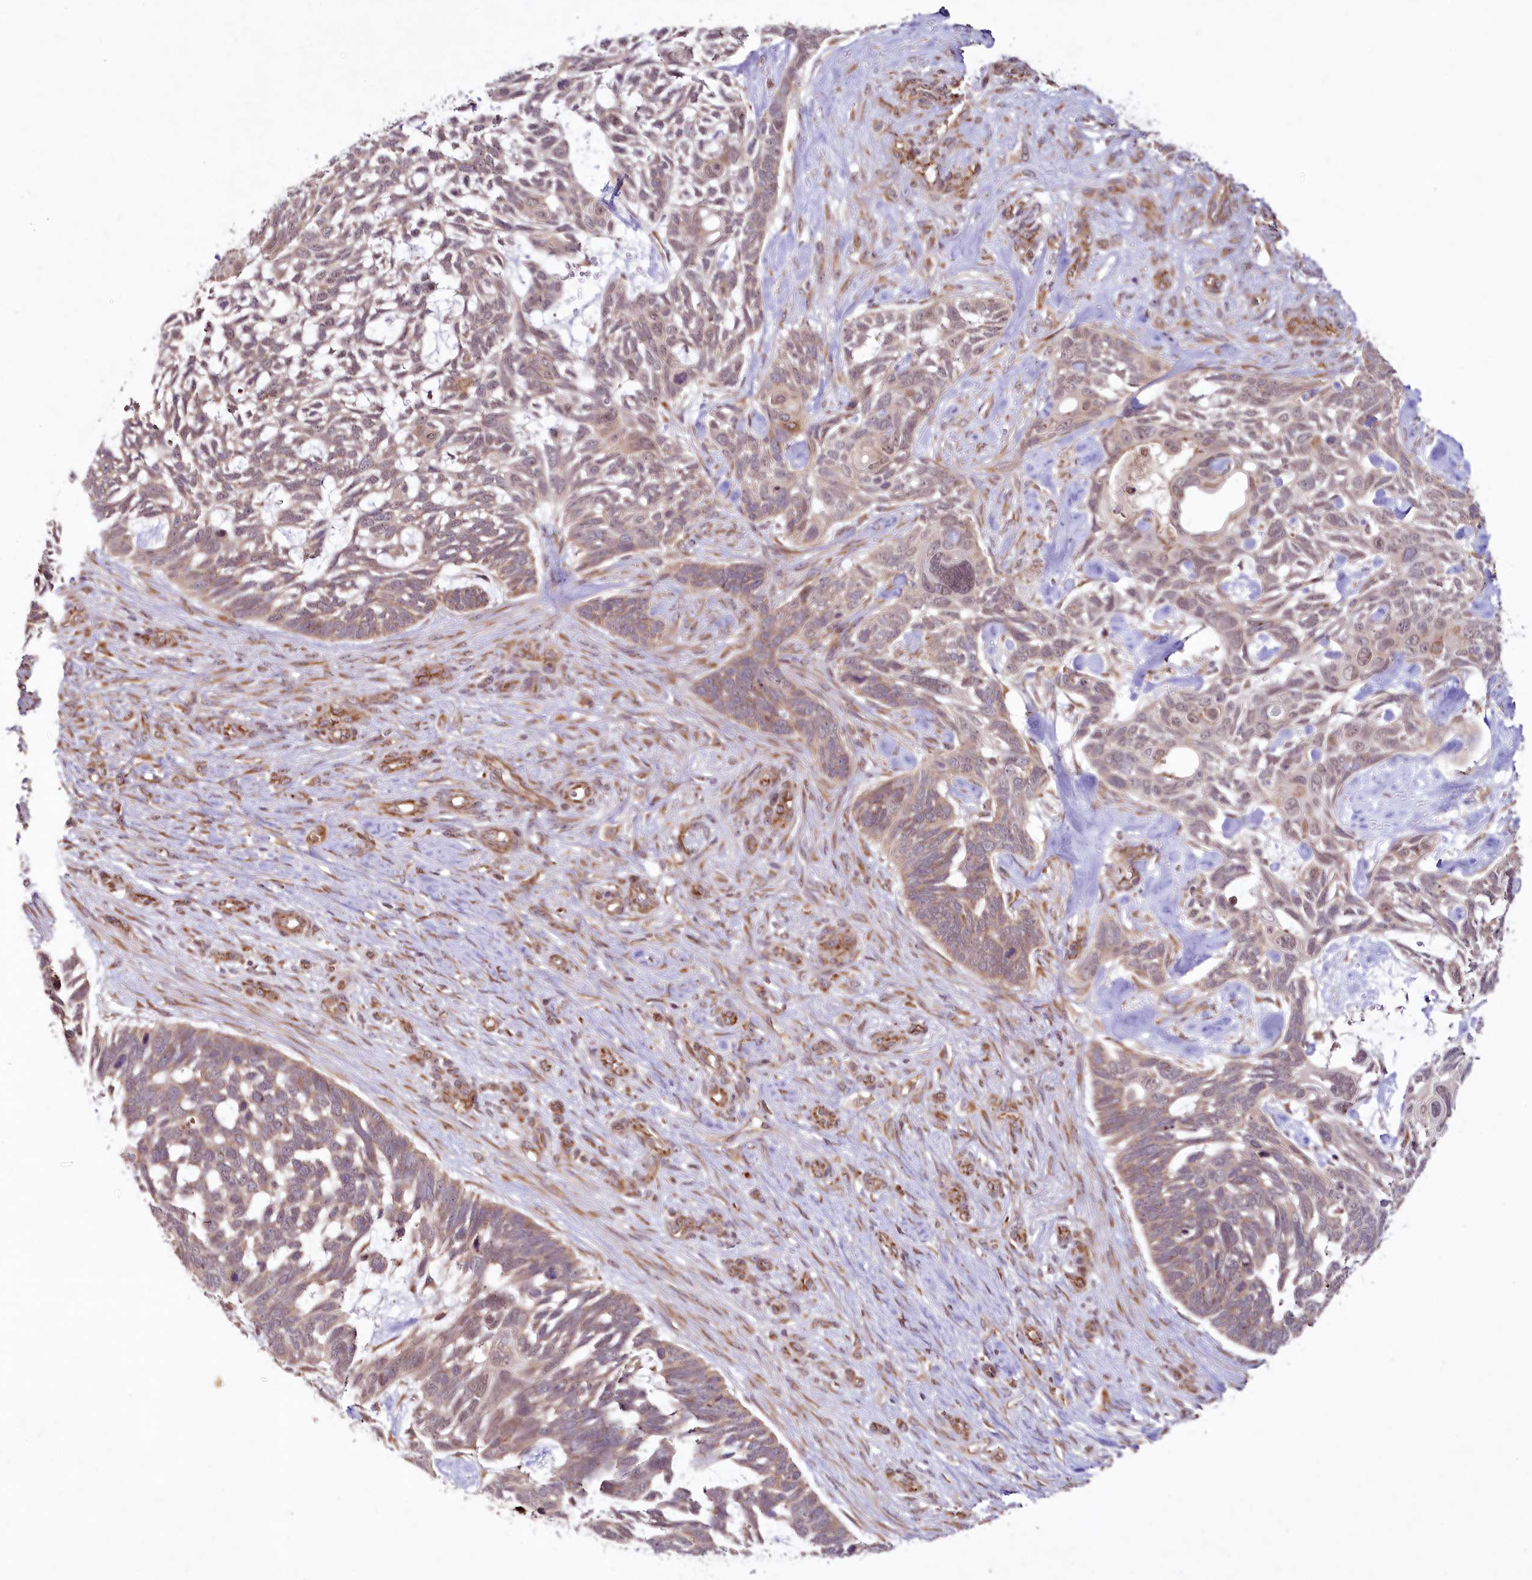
{"staining": {"intensity": "weak", "quantity": ">75%", "location": "cytoplasmic/membranous,nuclear"}, "tissue": "skin cancer", "cell_type": "Tumor cells", "image_type": "cancer", "snomed": [{"axis": "morphology", "description": "Basal cell carcinoma"}, {"axis": "topography", "description": "Skin"}], "caption": "A brown stain highlights weak cytoplasmic/membranous and nuclear staining of a protein in human skin basal cell carcinoma tumor cells.", "gene": "ALKBH8", "patient": {"sex": "male", "age": 88}}